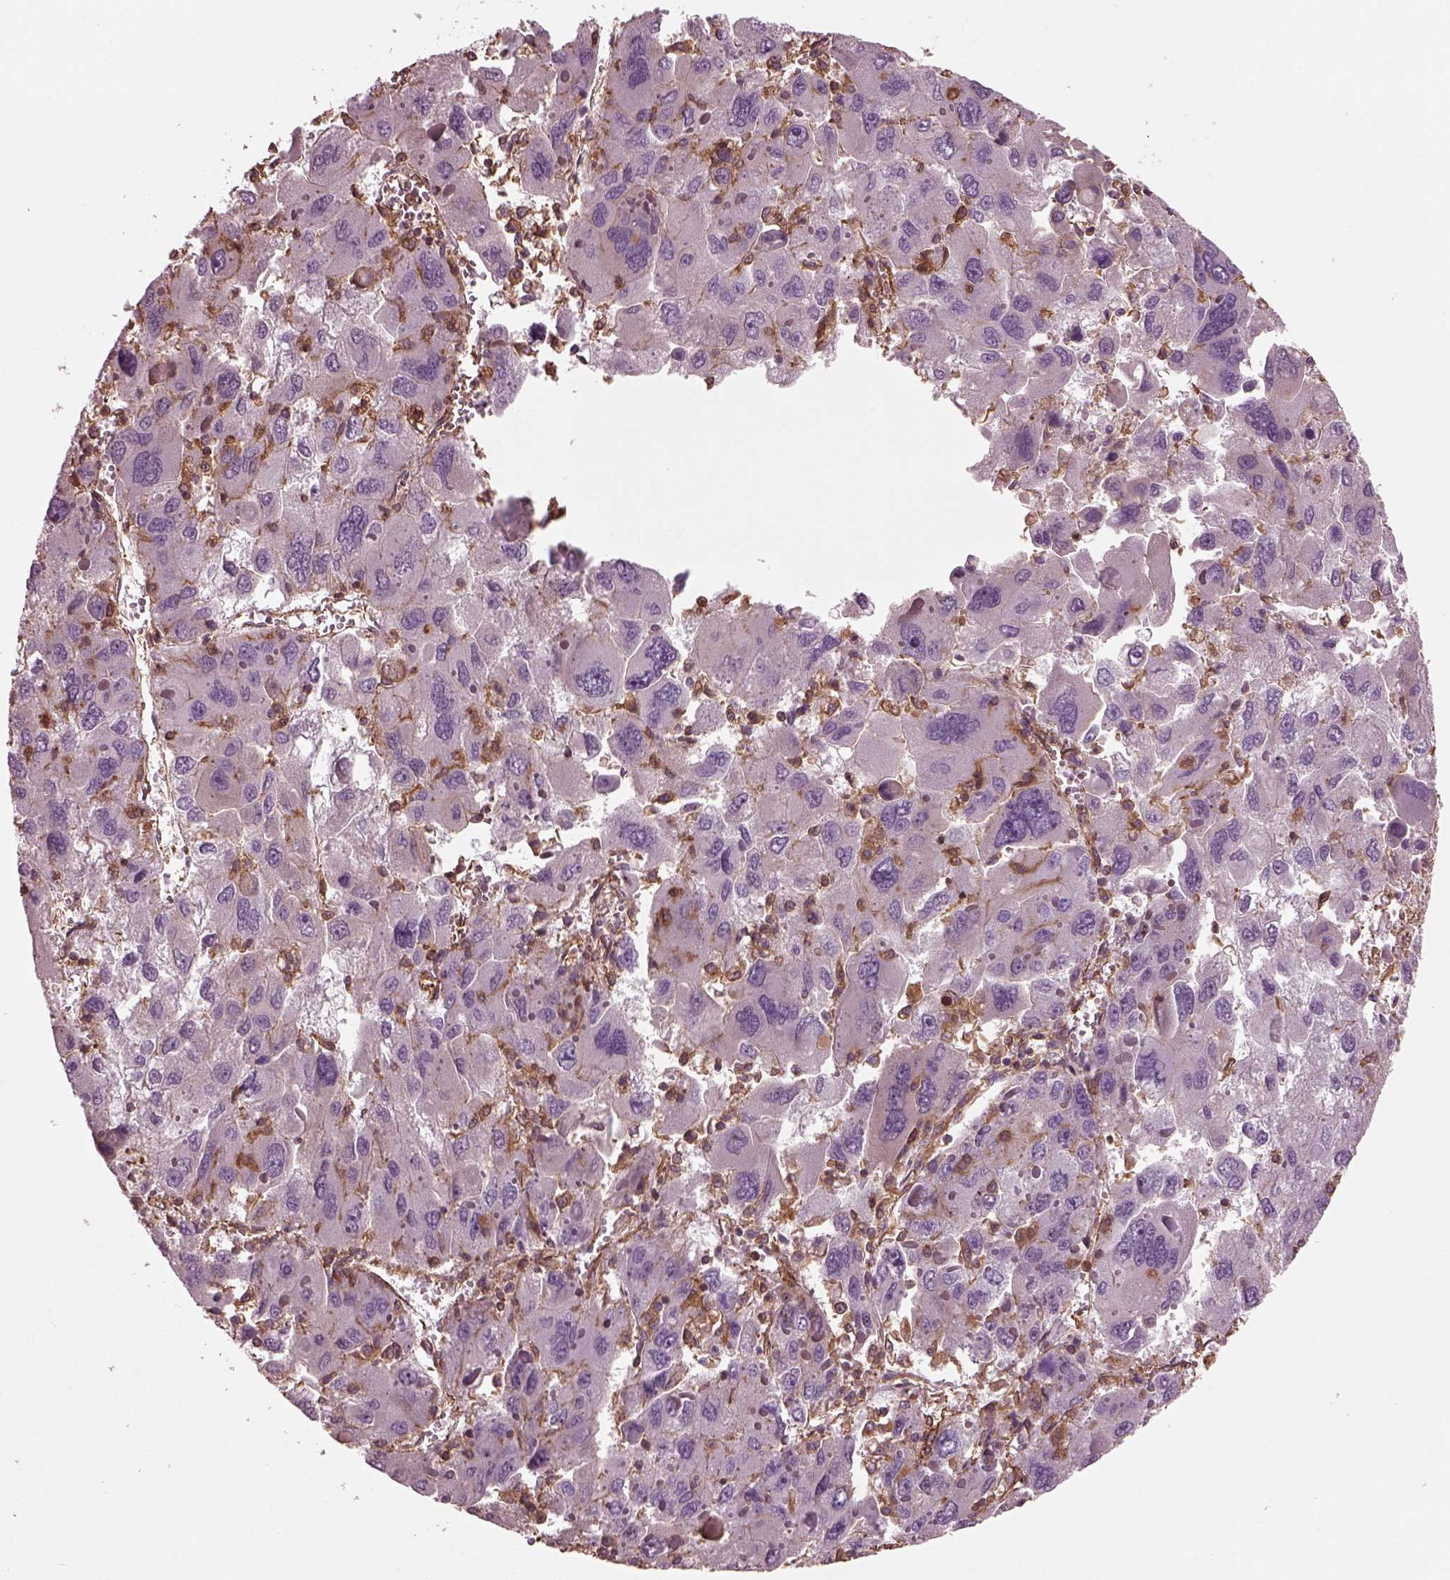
{"staining": {"intensity": "weak", "quantity": "<25%", "location": "cytoplasmic/membranous"}, "tissue": "liver cancer", "cell_type": "Tumor cells", "image_type": "cancer", "snomed": [{"axis": "morphology", "description": "Carcinoma, Hepatocellular, NOS"}, {"axis": "topography", "description": "Liver"}], "caption": "Immunohistochemistry (IHC) of human liver cancer (hepatocellular carcinoma) demonstrates no expression in tumor cells. The staining is performed using DAB brown chromogen with nuclei counter-stained in using hematoxylin.", "gene": "MYL6", "patient": {"sex": "female", "age": 41}}